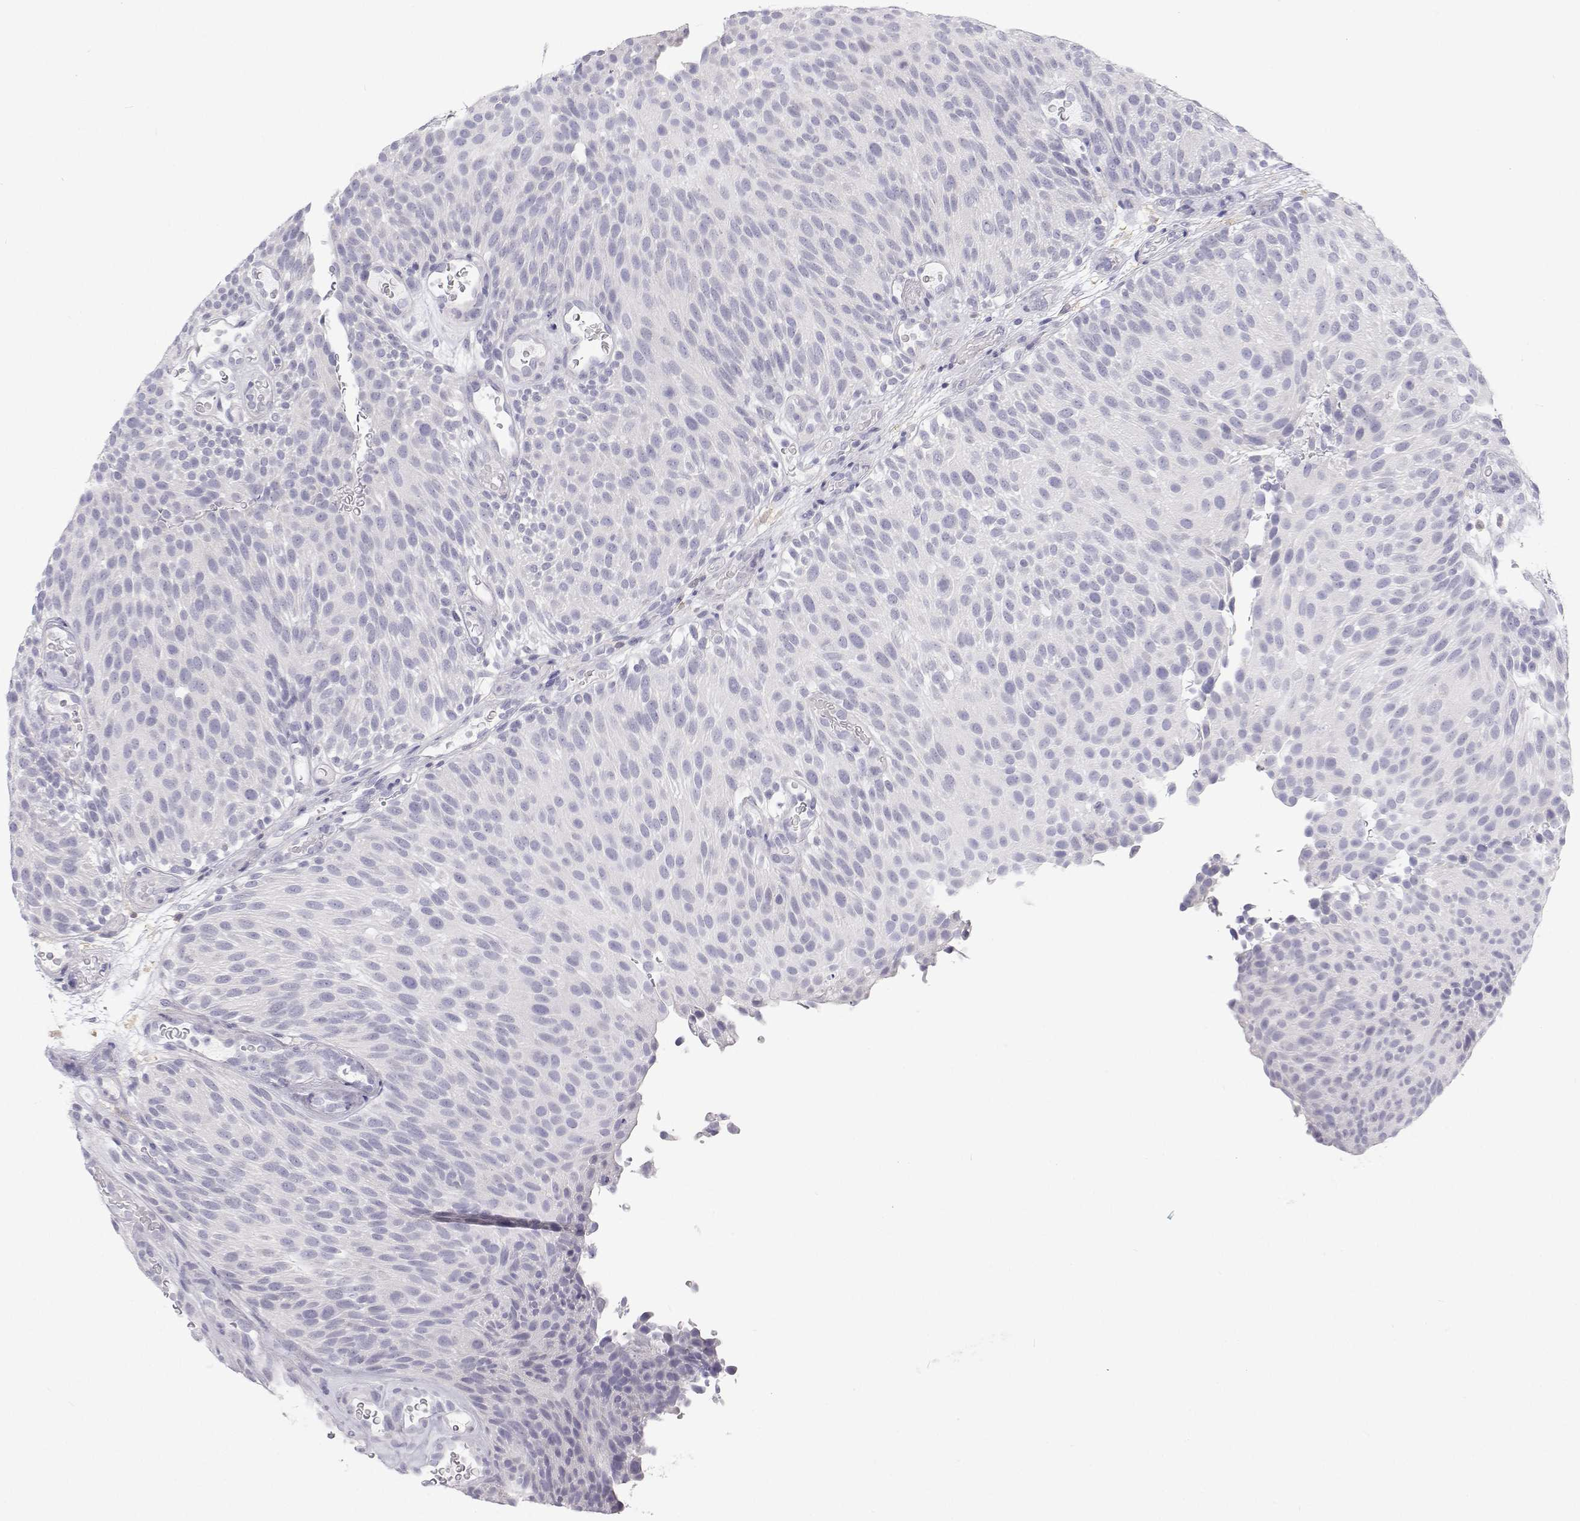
{"staining": {"intensity": "negative", "quantity": "none", "location": "none"}, "tissue": "urothelial cancer", "cell_type": "Tumor cells", "image_type": "cancer", "snomed": [{"axis": "morphology", "description": "Urothelial carcinoma, Low grade"}, {"axis": "topography", "description": "Urinary bladder"}], "caption": "This histopathology image is of urothelial cancer stained with immunohistochemistry (IHC) to label a protein in brown with the nuclei are counter-stained blue. There is no positivity in tumor cells. The staining is performed using DAB (3,3'-diaminobenzidine) brown chromogen with nuclei counter-stained in using hematoxylin.", "gene": "TTN", "patient": {"sex": "male", "age": 78}}